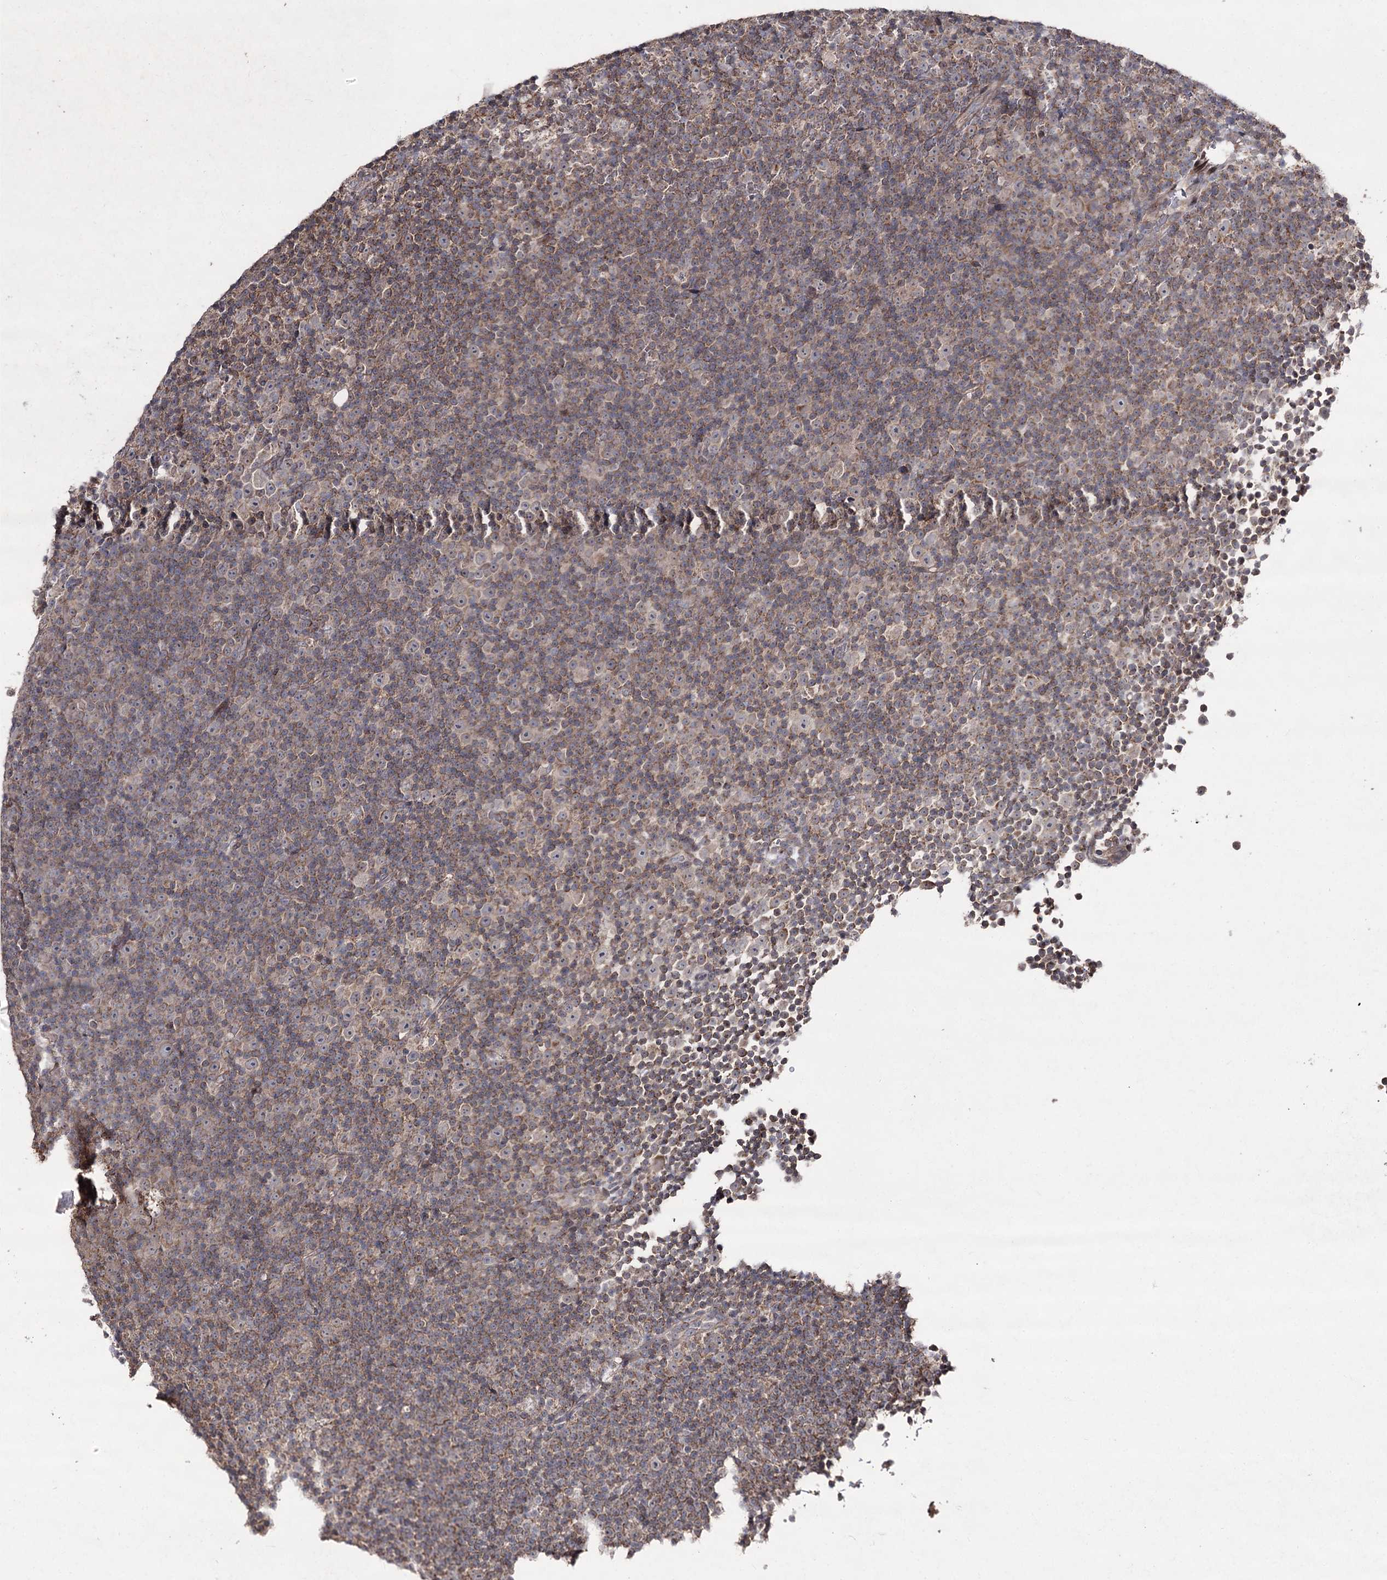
{"staining": {"intensity": "weak", "quantity": "25%-75%", "location": "cytoplasmic/membranous"}, "tissue": "lymphoma", "cell_type": "Tumor cells", "image_type": "cancer", "snomed": [{"axis": "morphology", "description": "Malignant lymphoma, non-Hodgkin's type, Low grade"}, {"axis": "topography", "description": "Lymph node"}], "caption": "Immunohistochemical staining of lymphoma demonstrates low levels of weak cytoplasmic/membranous protein staining in about 25%-75% of tumor cells.", "gene": "FANCL", "patient": {"sex": "female", "age": 67}}